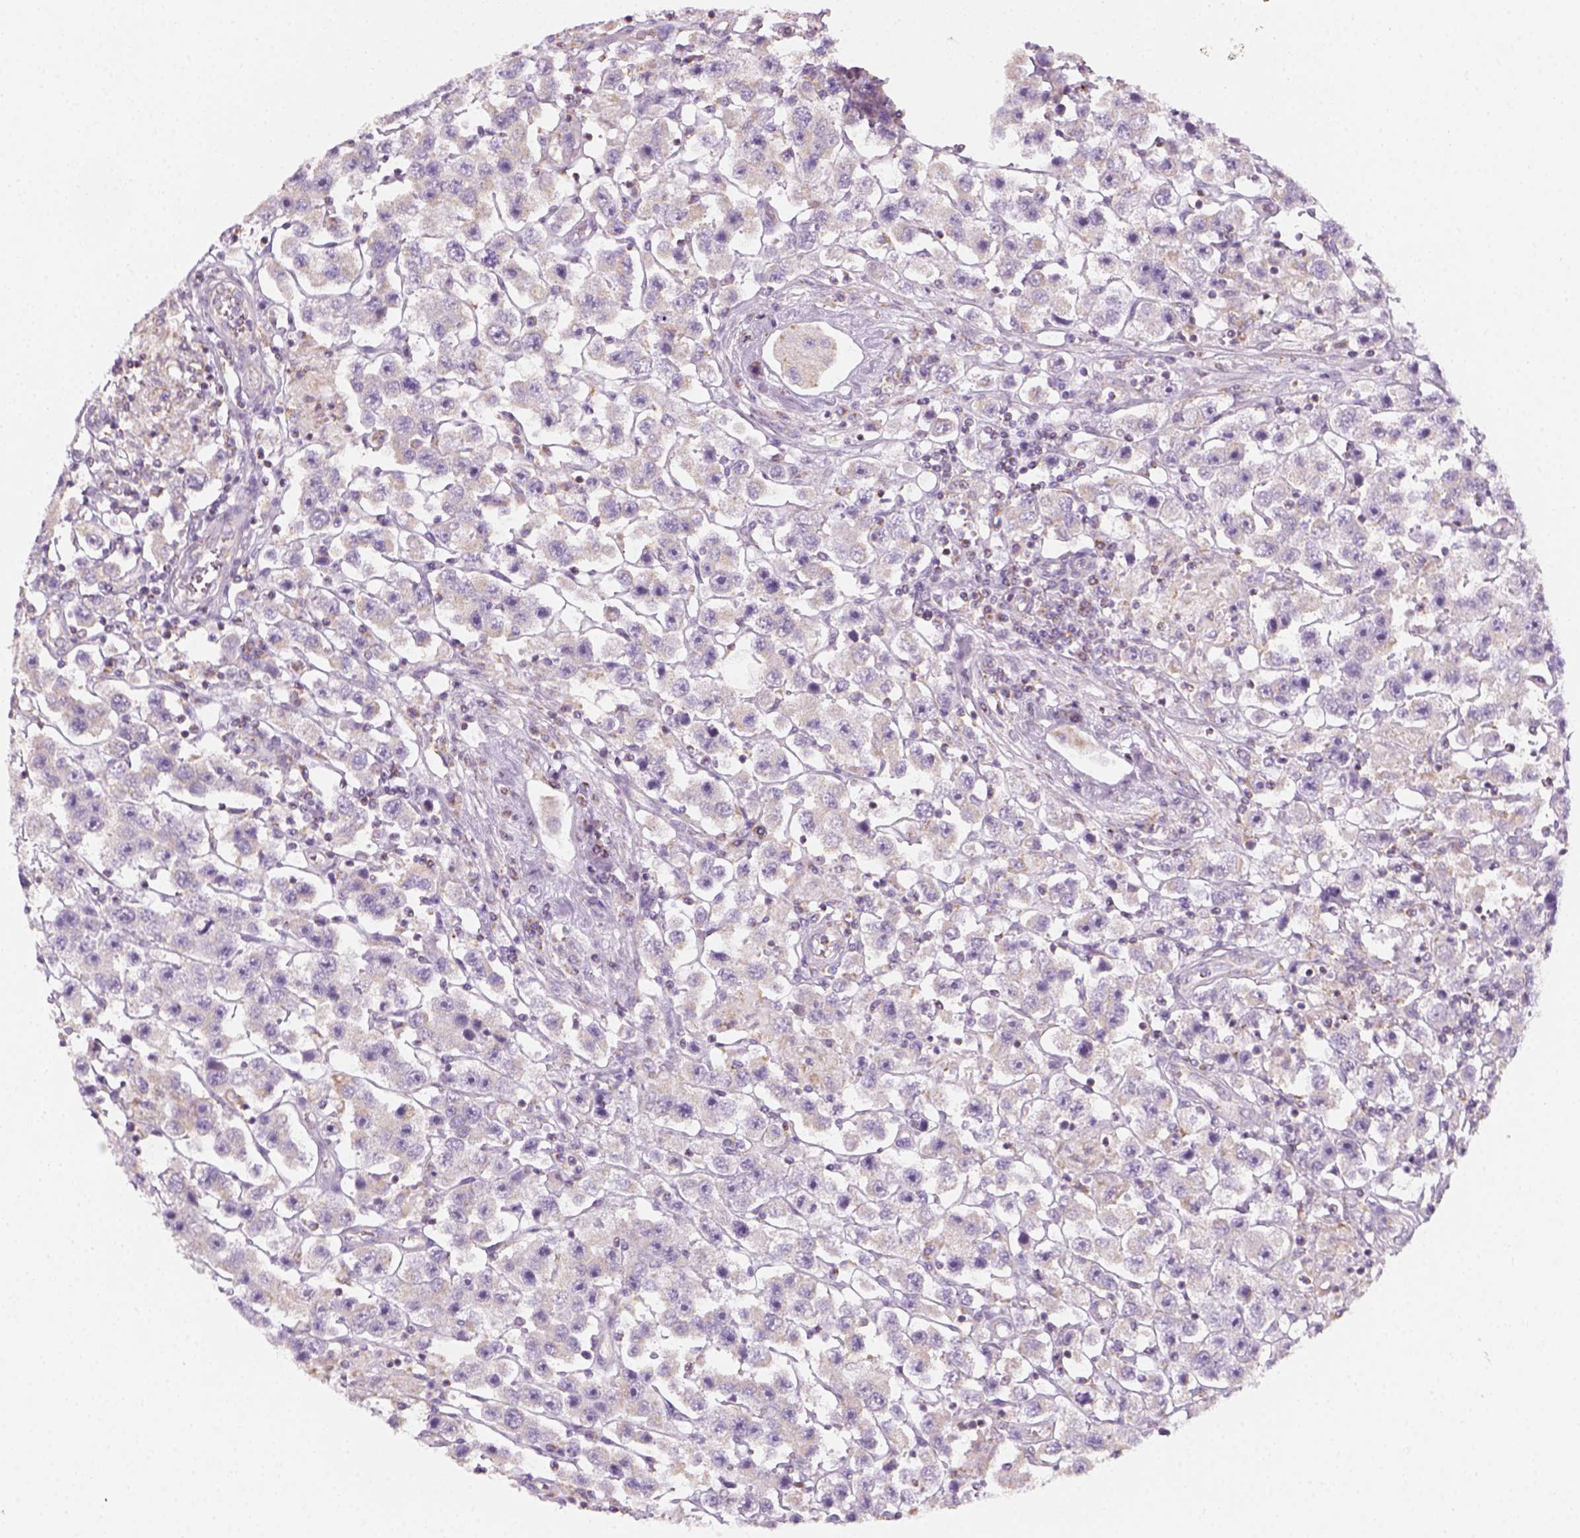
{"staining": {"intensity": "negative", "quantity": "none", "location": "none"}, "tissue": "testis cancer", "cell_type": "Tumor cells", "image_type": "cancer", "snomed": [{"axis": "morphology", "description": "Seminoma, NOS"}, {"axis": "topography", "description": "Testis"}], "caption": "This is an IHC image of seminoma (testis). There is no staining in tumor cells.", "gene": "AWAT2", "patient": {"sex": "male", "age": 45}}